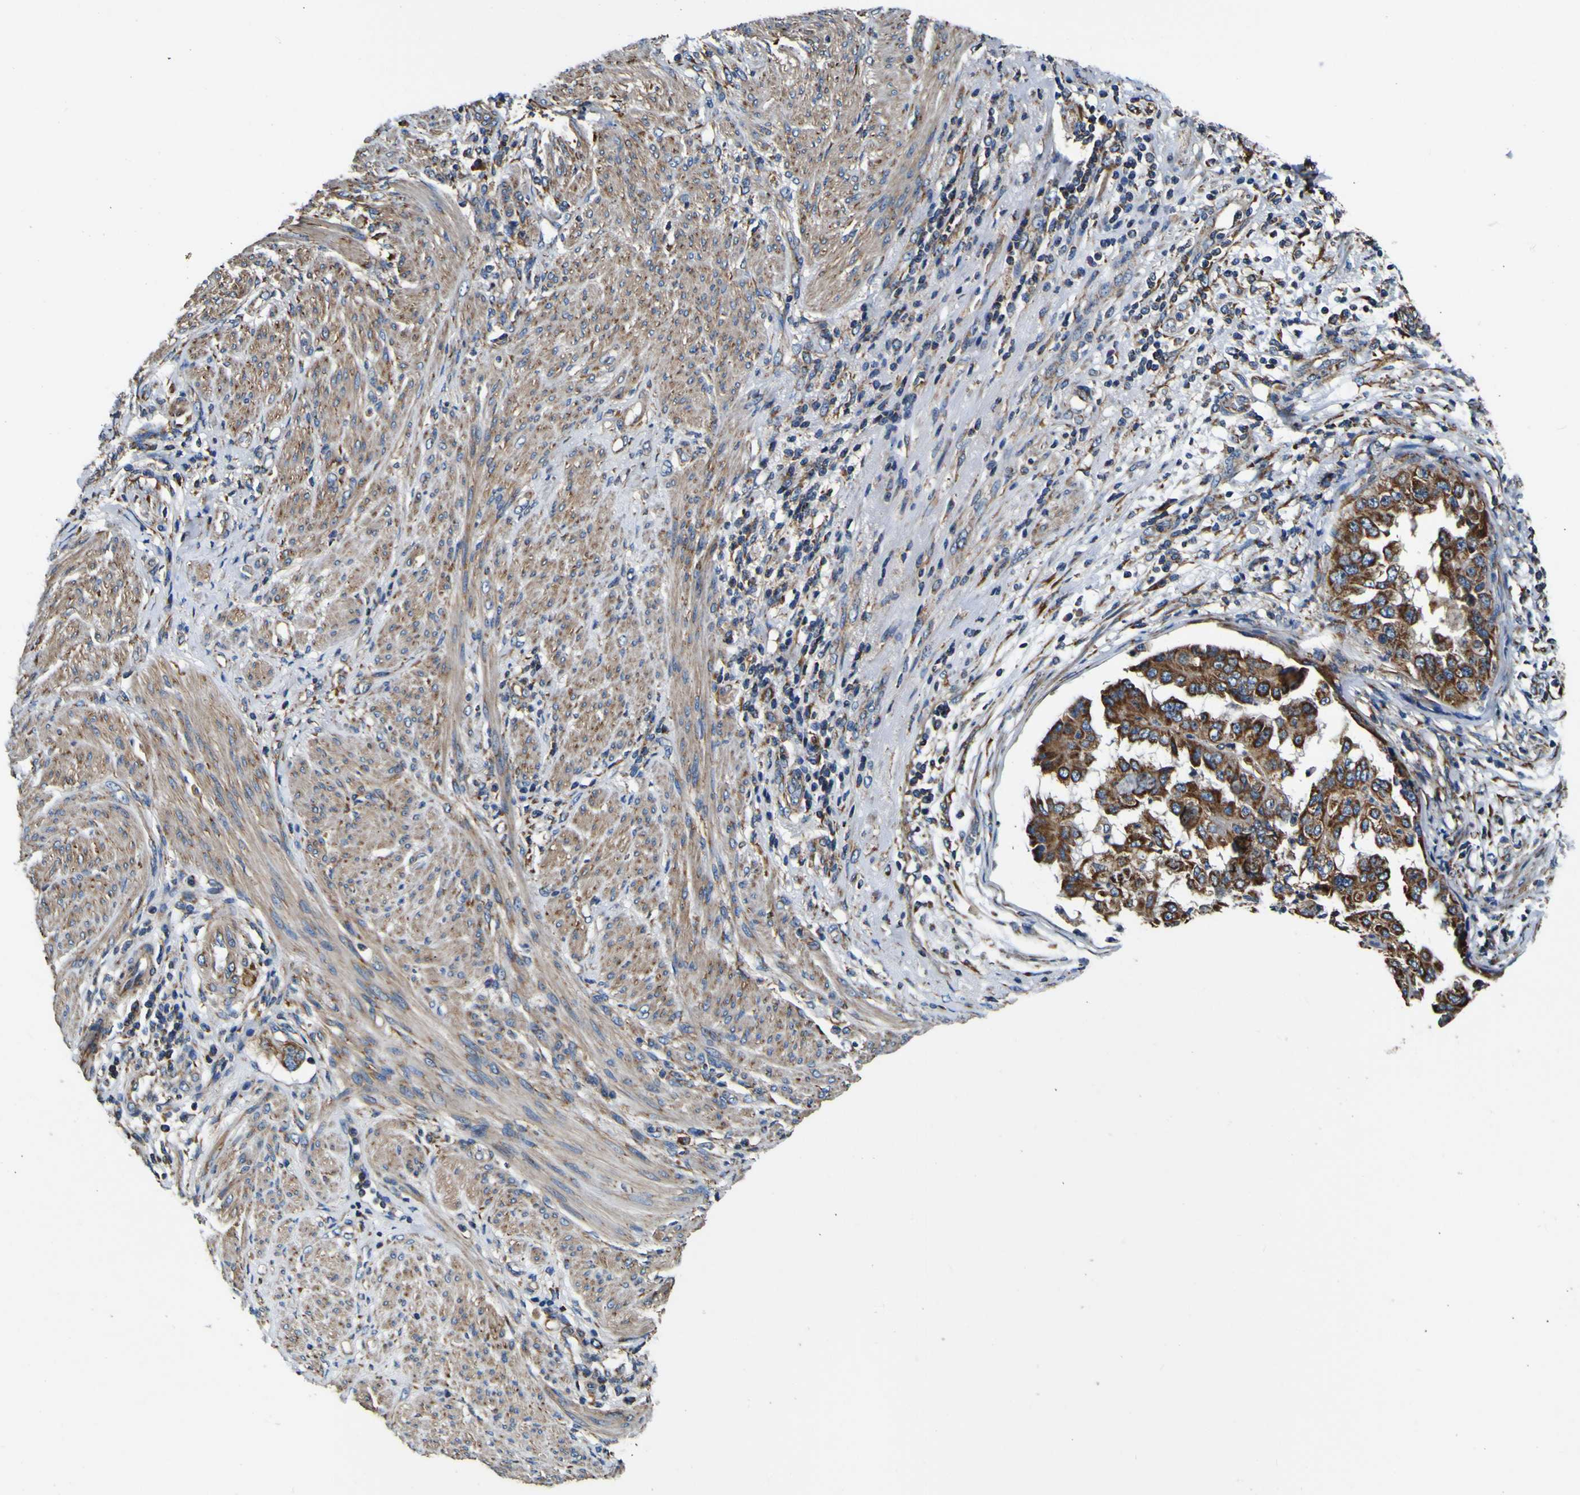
{"staining": {"intensity": "strong", "quantity": ">75%", "location": "cytoplasmic/membranous"}, "tissue": "endometrial cancer", "cell_type": "Tumor cells", "image_type": "cancer", "snomed": [{"axis": "morphology", "description": "Adenocarcinoma, NOS"}, {"axis": "topography", "description": "Endometrium"}], "caption": "Human endometrial cancer stained with a protein marker reveals strong staining in tumor cells.", "gene": "INPP5A", "patient": {"sex": "female", "age": 85}}